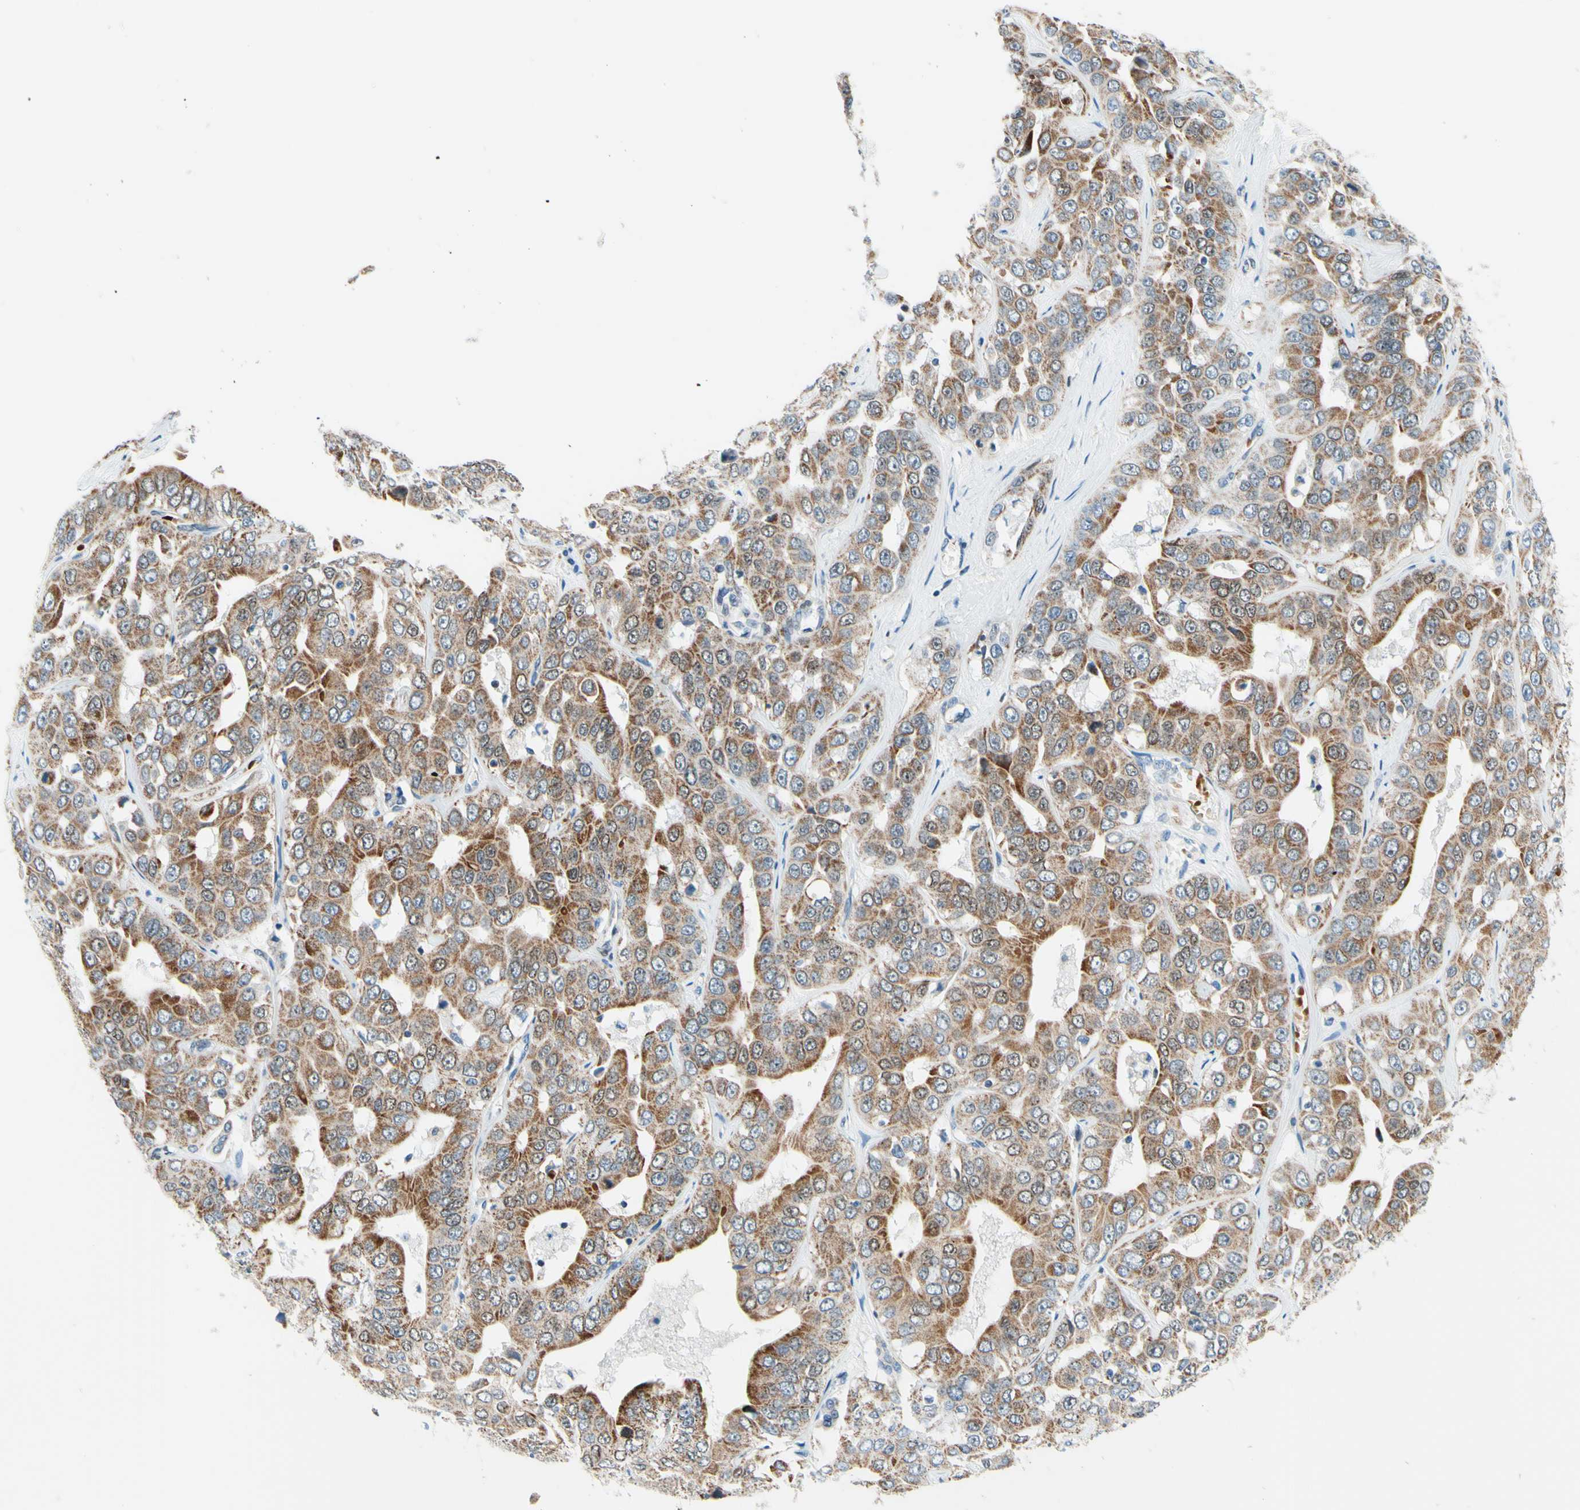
{"staining": {"intensity": "moderate", "quantity": ">75%", "location": "cytoplasmic/membranous"}, "tissue": "liver cancer", "cell_type": "Tumor cells", "image_type": "cancer", "snomed": [{"axis": "morphology", "description": "Cholangiocarcinoma"}, {"axis": "topography", "description": "Liver"}], "caption": "Approximately >75% of tumor cells in human liver cholangiocarcinoma demonstrate moderate cytoplasmic/membranous protein staining as visualized by brown immunohistochemical staining.", "gene": "CBX7", "patient": {"sex": "female", "age": 52}}